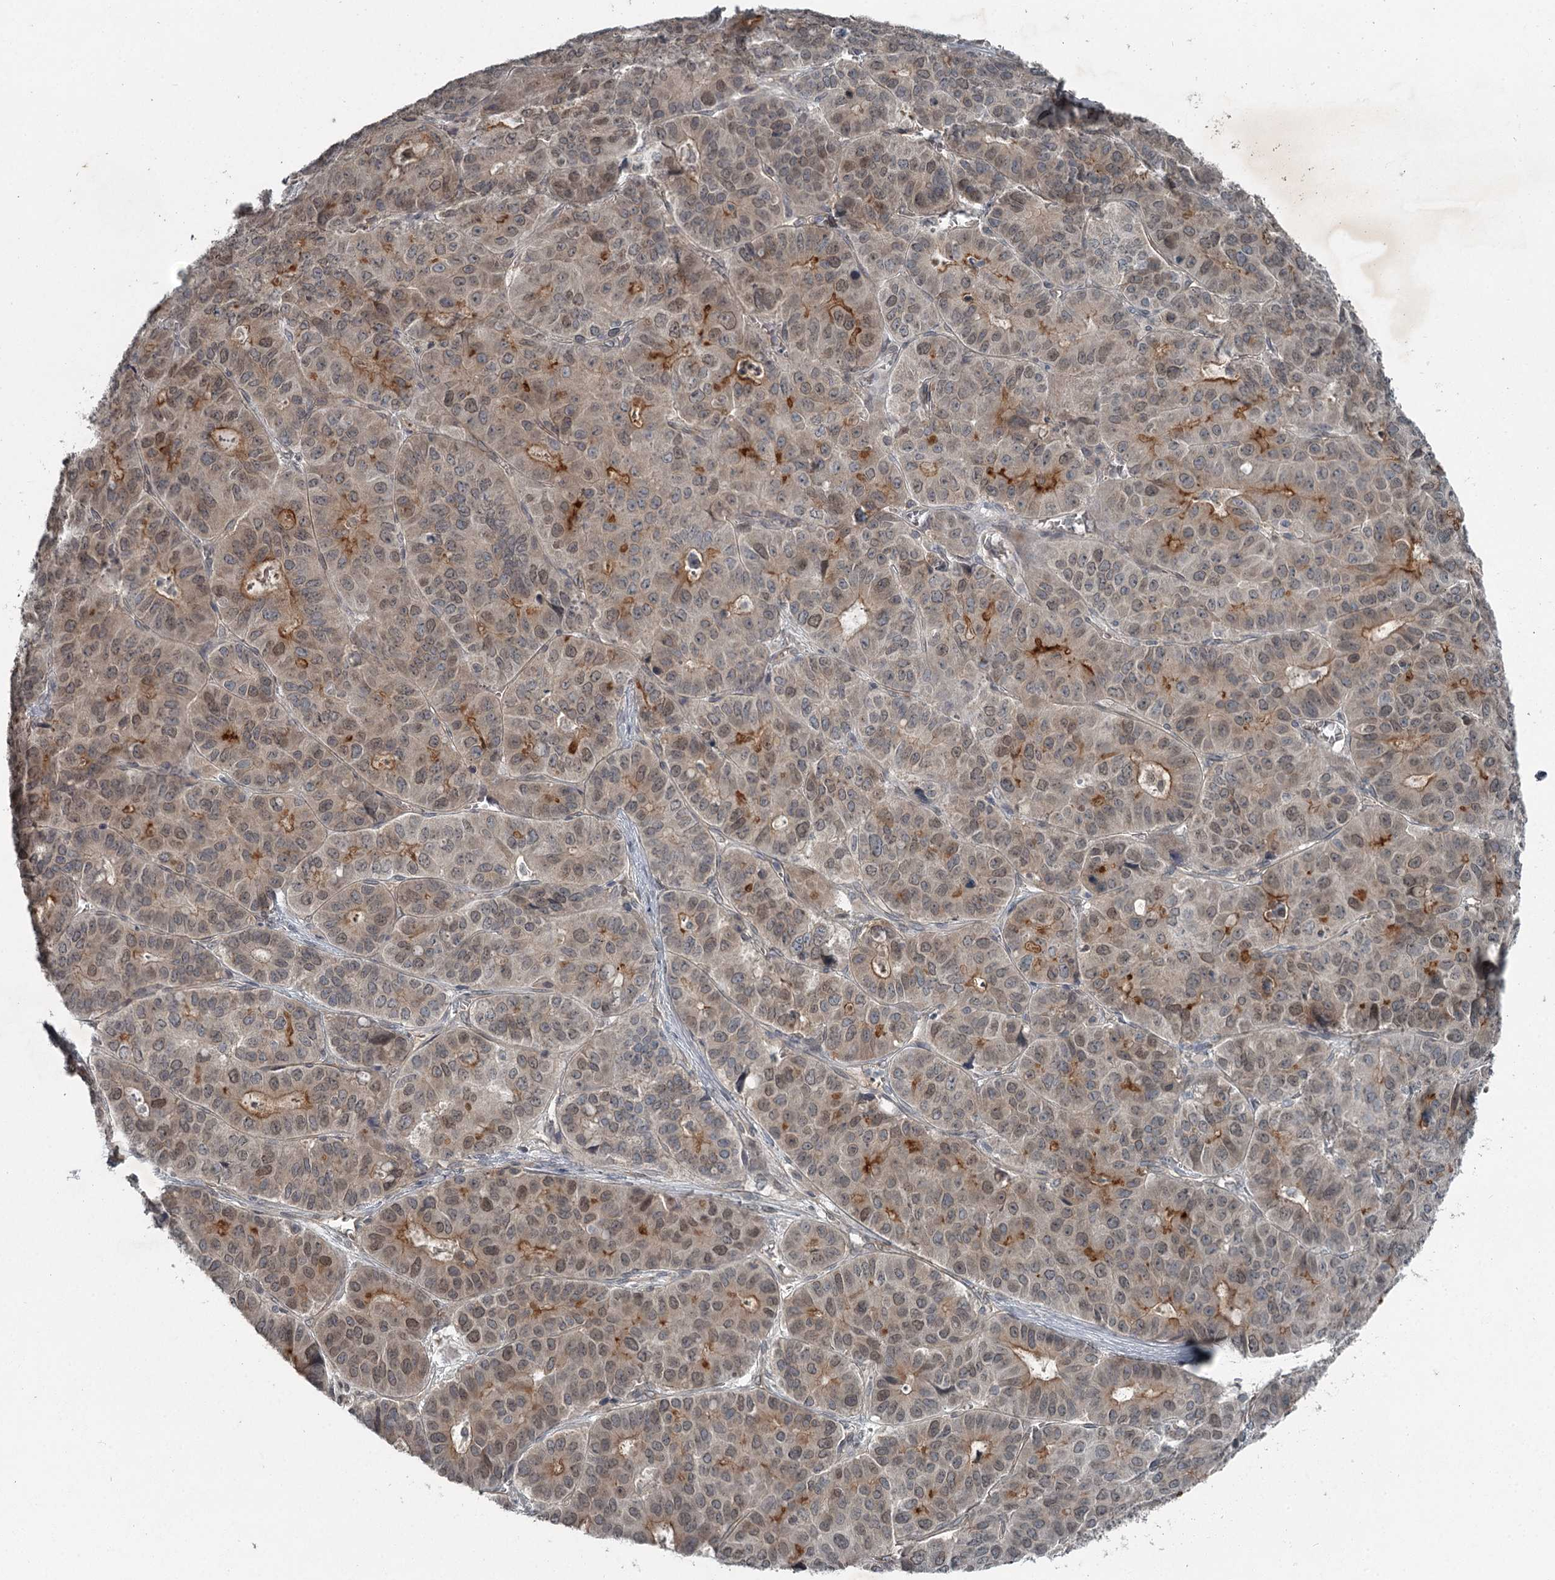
{"staining": {"intensity": "moderate", "quantity": "<25%", "location": "cytoplasmic/membranous"}, "tissue": "pancreatic cancer", "cell_type": "Tumor cells", "image_type": "cancer", "snomed": [{"axis": "morphology", "description": "Adenocarcinoma, NOS"}, {"axis": "topography", "description": "Pancreas"}], "caption": "DAB (3,3'-diaminobenzidine) immunohistochemical staining of adenocarcinoma (pancreatic) demonstrates moderate cytoplasmic/membranous protein expression in about <25% of tumor cells. (Brightfield microscopy of DAB IHC at high magnification).", "gene": "SLC39A8", "patient": {"sex": "male", "age": 50}}